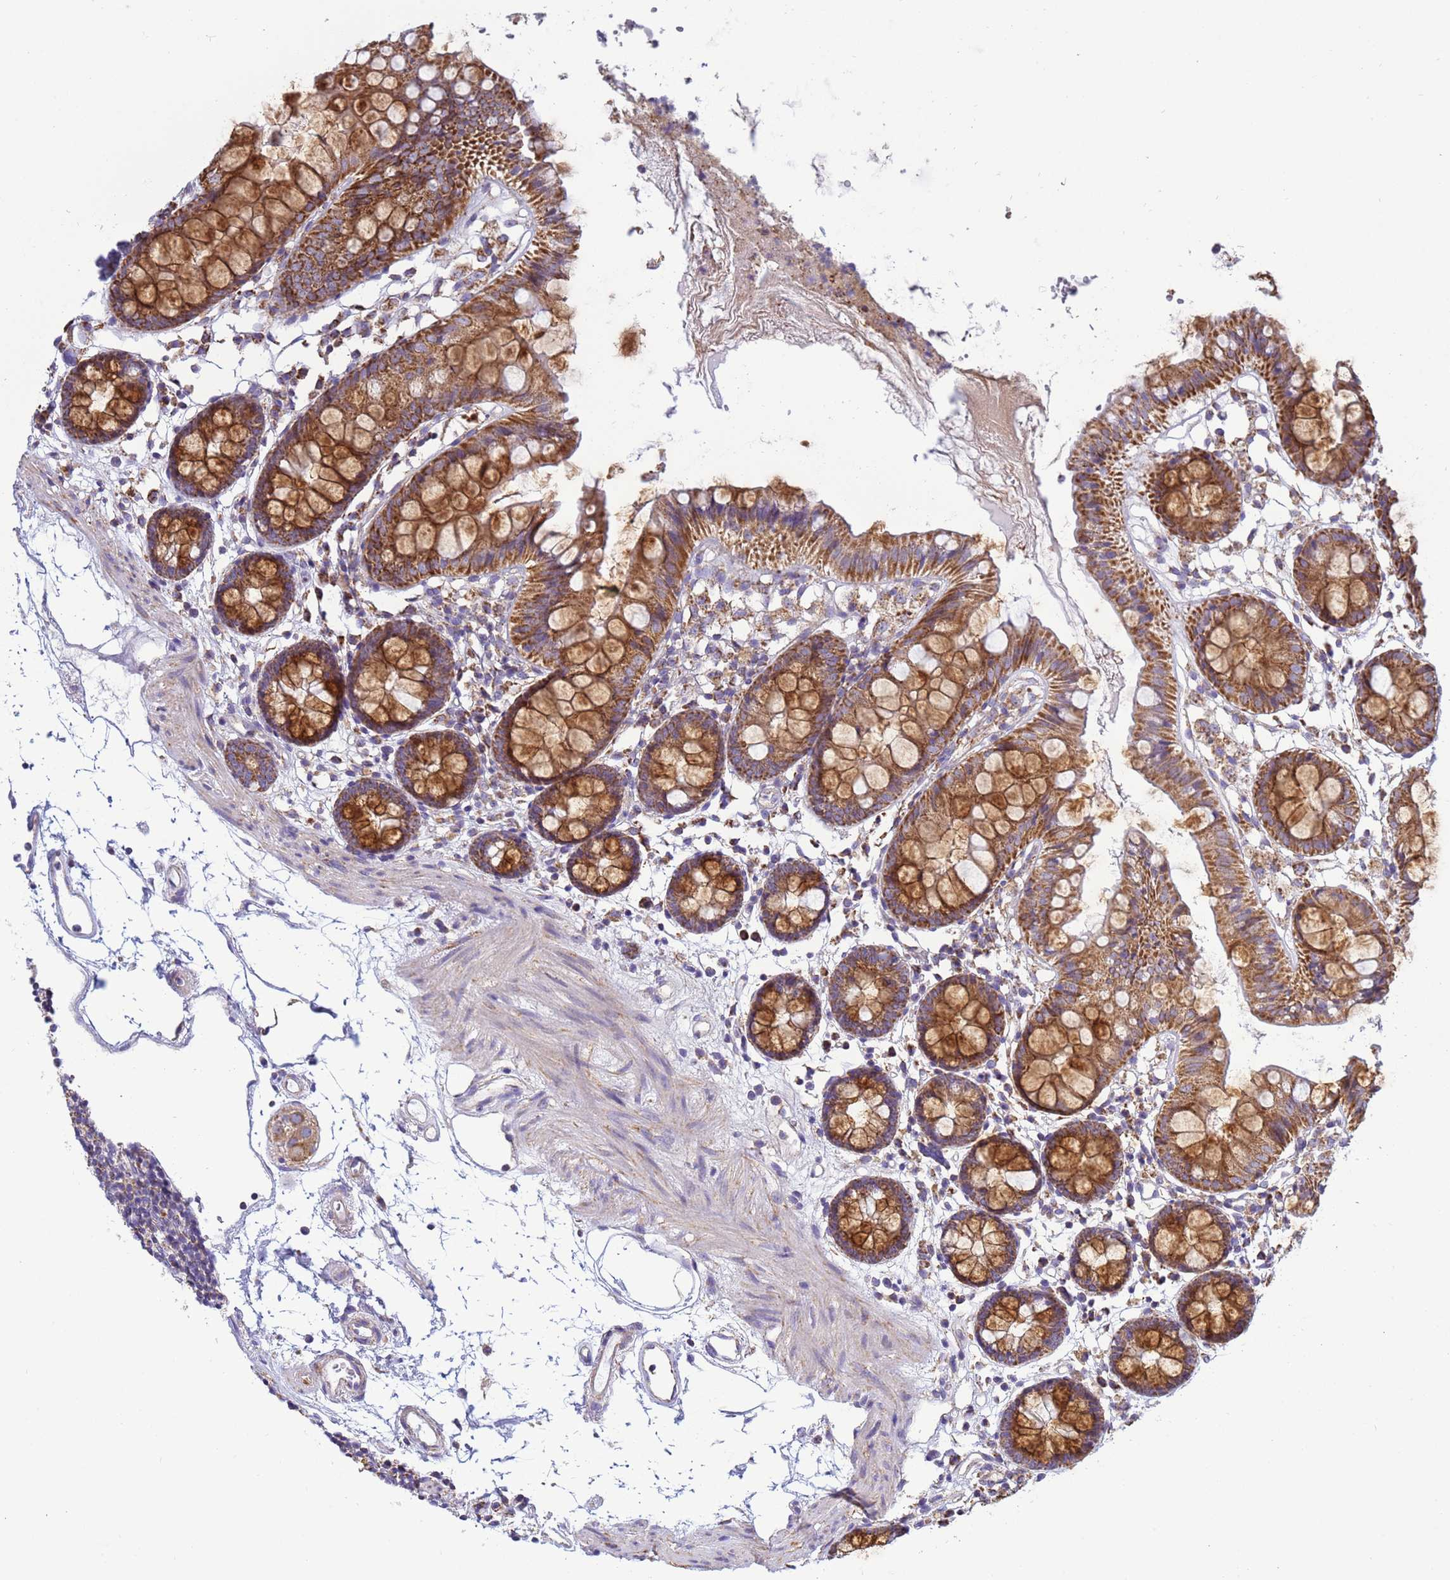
{"staining": {"intensity": "moderate", "quantity": "<25%", "location": "cytoplasmic/membranous"}, "tissue": "colon", "cell_type": "Endothelial cells", "image_type": "normal", "snomed": [{"axis": "morphology", "description": "Normal tissue, NOS"}, {"axis": "topography", "description": "Colon"}], "caption": "The micrograph reveals staining of normal colon, revealing moderate cytoplasmic/membranous protein expression (brown color) within endothelial cells. (Stains: DAB (3,3'-diaminobenzidine) in brown, nuclei in blue, Microscopy: brightfield microscopy at high magnification).", "gene": "COQ4", "patient": {"sex": "female", "age": 84}}